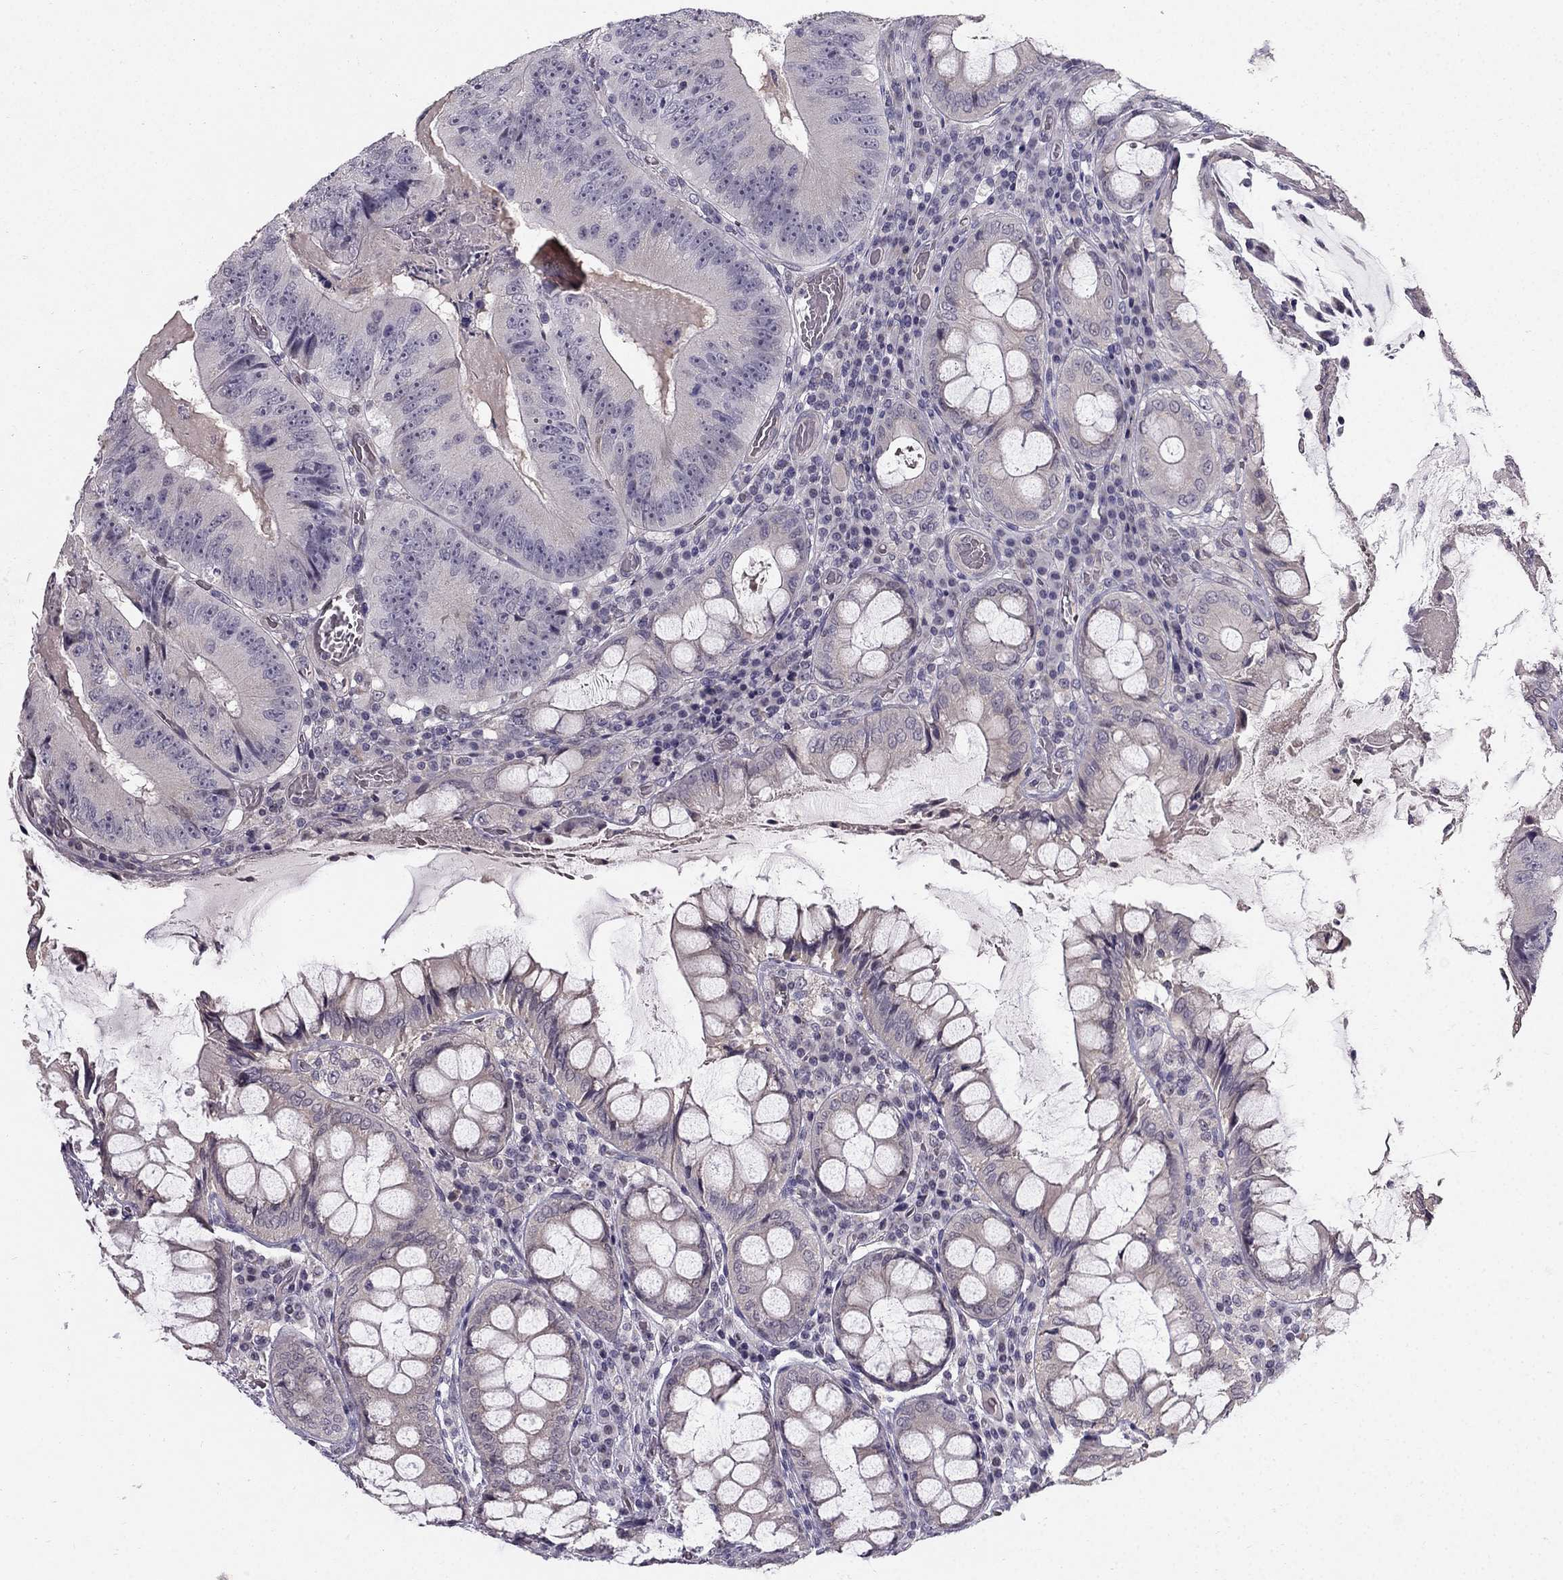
{"staining": {"intensity": "negative", "quantity": "none", "location": "none"}, "tissue": "colorectal cancer", "cell_type": "Tumor cells", "image_type": "cancer", "snomed": [{"axis": "morphology", "description": "Adenocarcinoma, NOS"}, {"axis": "topography", "description": "Colon"}], "caption": "An immunohistochemistry (IHC) micrograph of adenocarcinoma (colorectal) is shown. There is no staining in tumor cells of adenocarcinoma (colorectal).", "gene": "TSPYL5", "patient": {"sex": "female", "age": 86}}